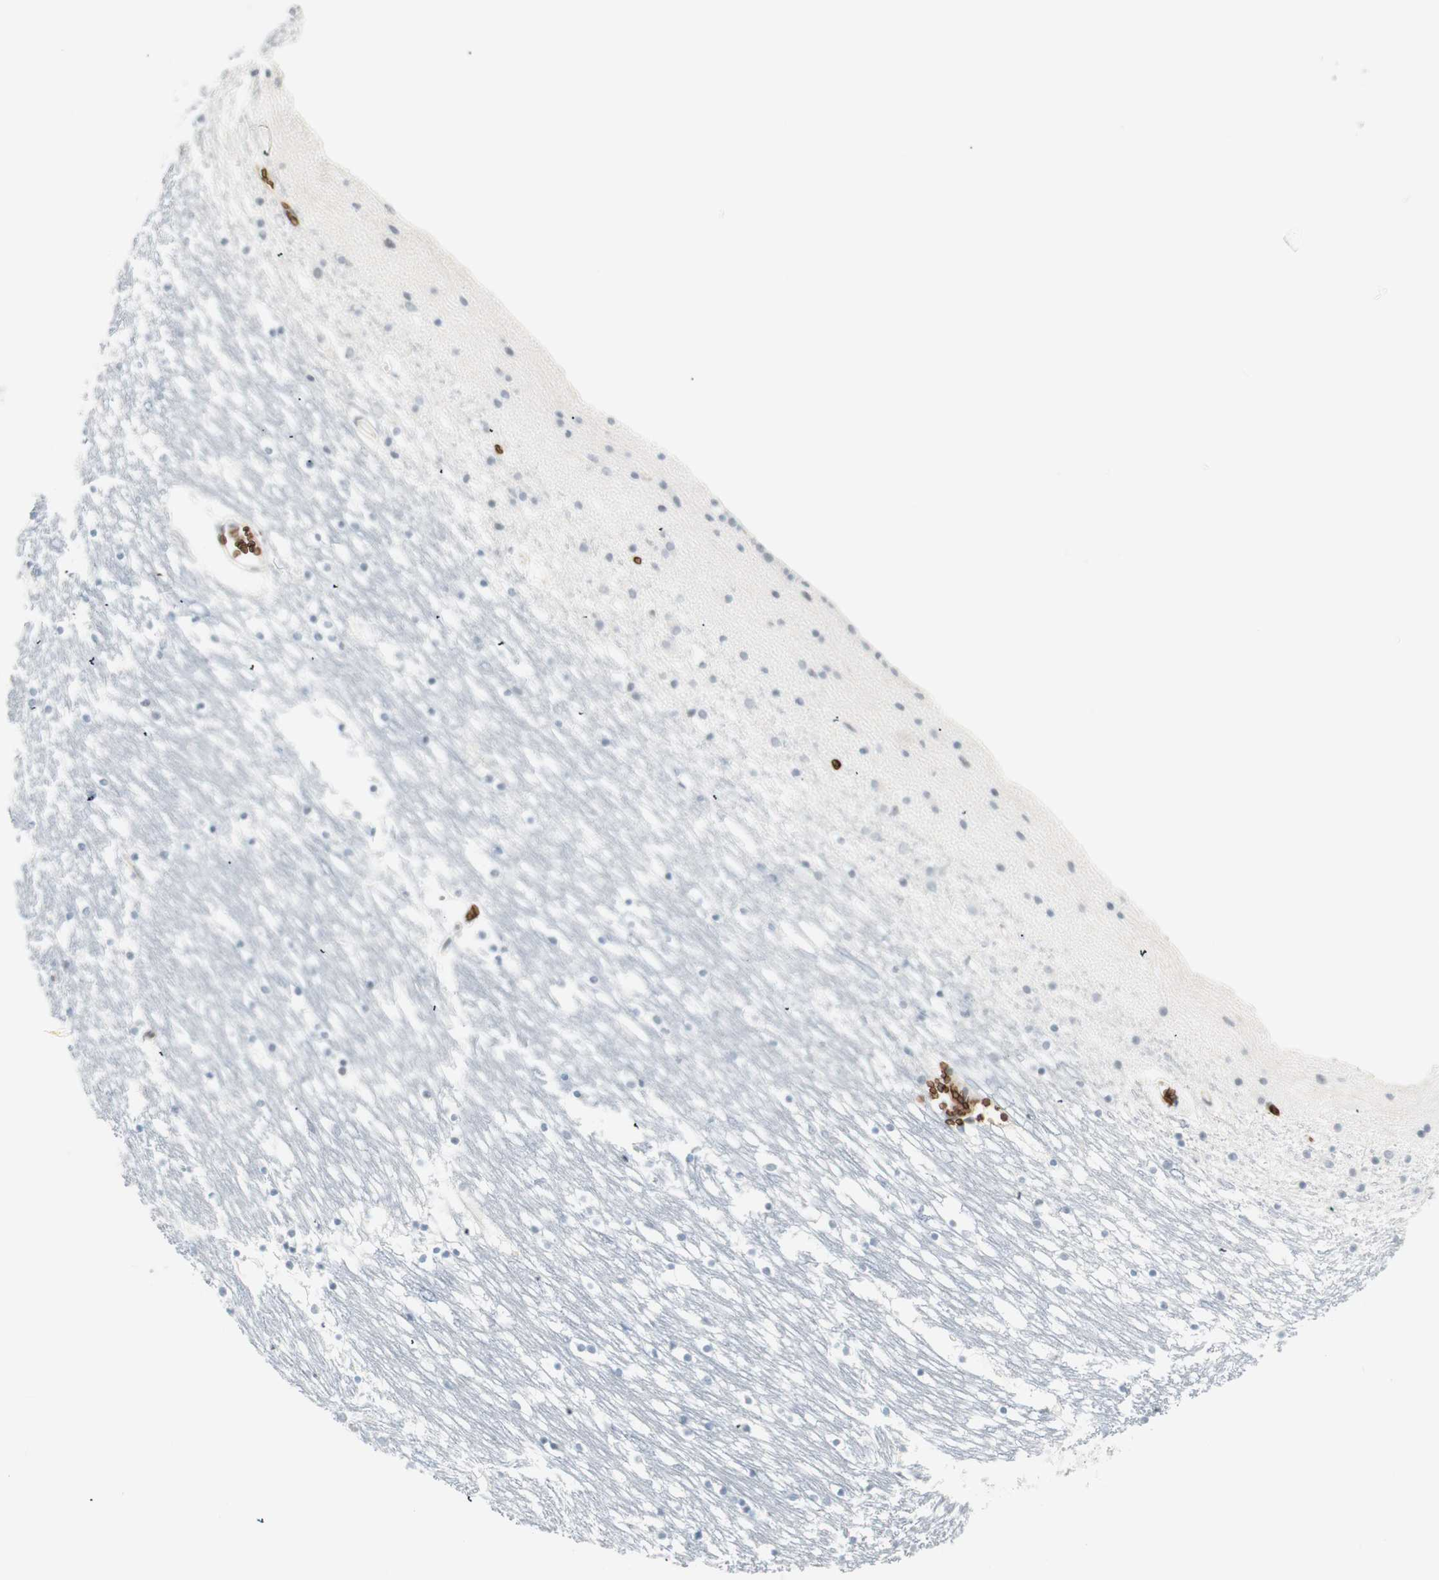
{"staining": {"intensity": "negative", "quantity": "none", "location": "none"}, "tissue": "caudate", "cell_type": "Glial cells", "image_type": "normal", "snomed": [{"axis": "morphology", "description": "Normal tissue, NOS"}, {"axis": "topography", "description": "Lateral ventricle wall"}], "caption": "Photomicrograph shows no protein staining in glial cells of unremarkable caudate. (DAB immunohistochemistry (IHC) visualized using brightfield microscopy, high magnification).", "gene": "MAP4K1", "patient": {"sex": "male", "age": 45}}